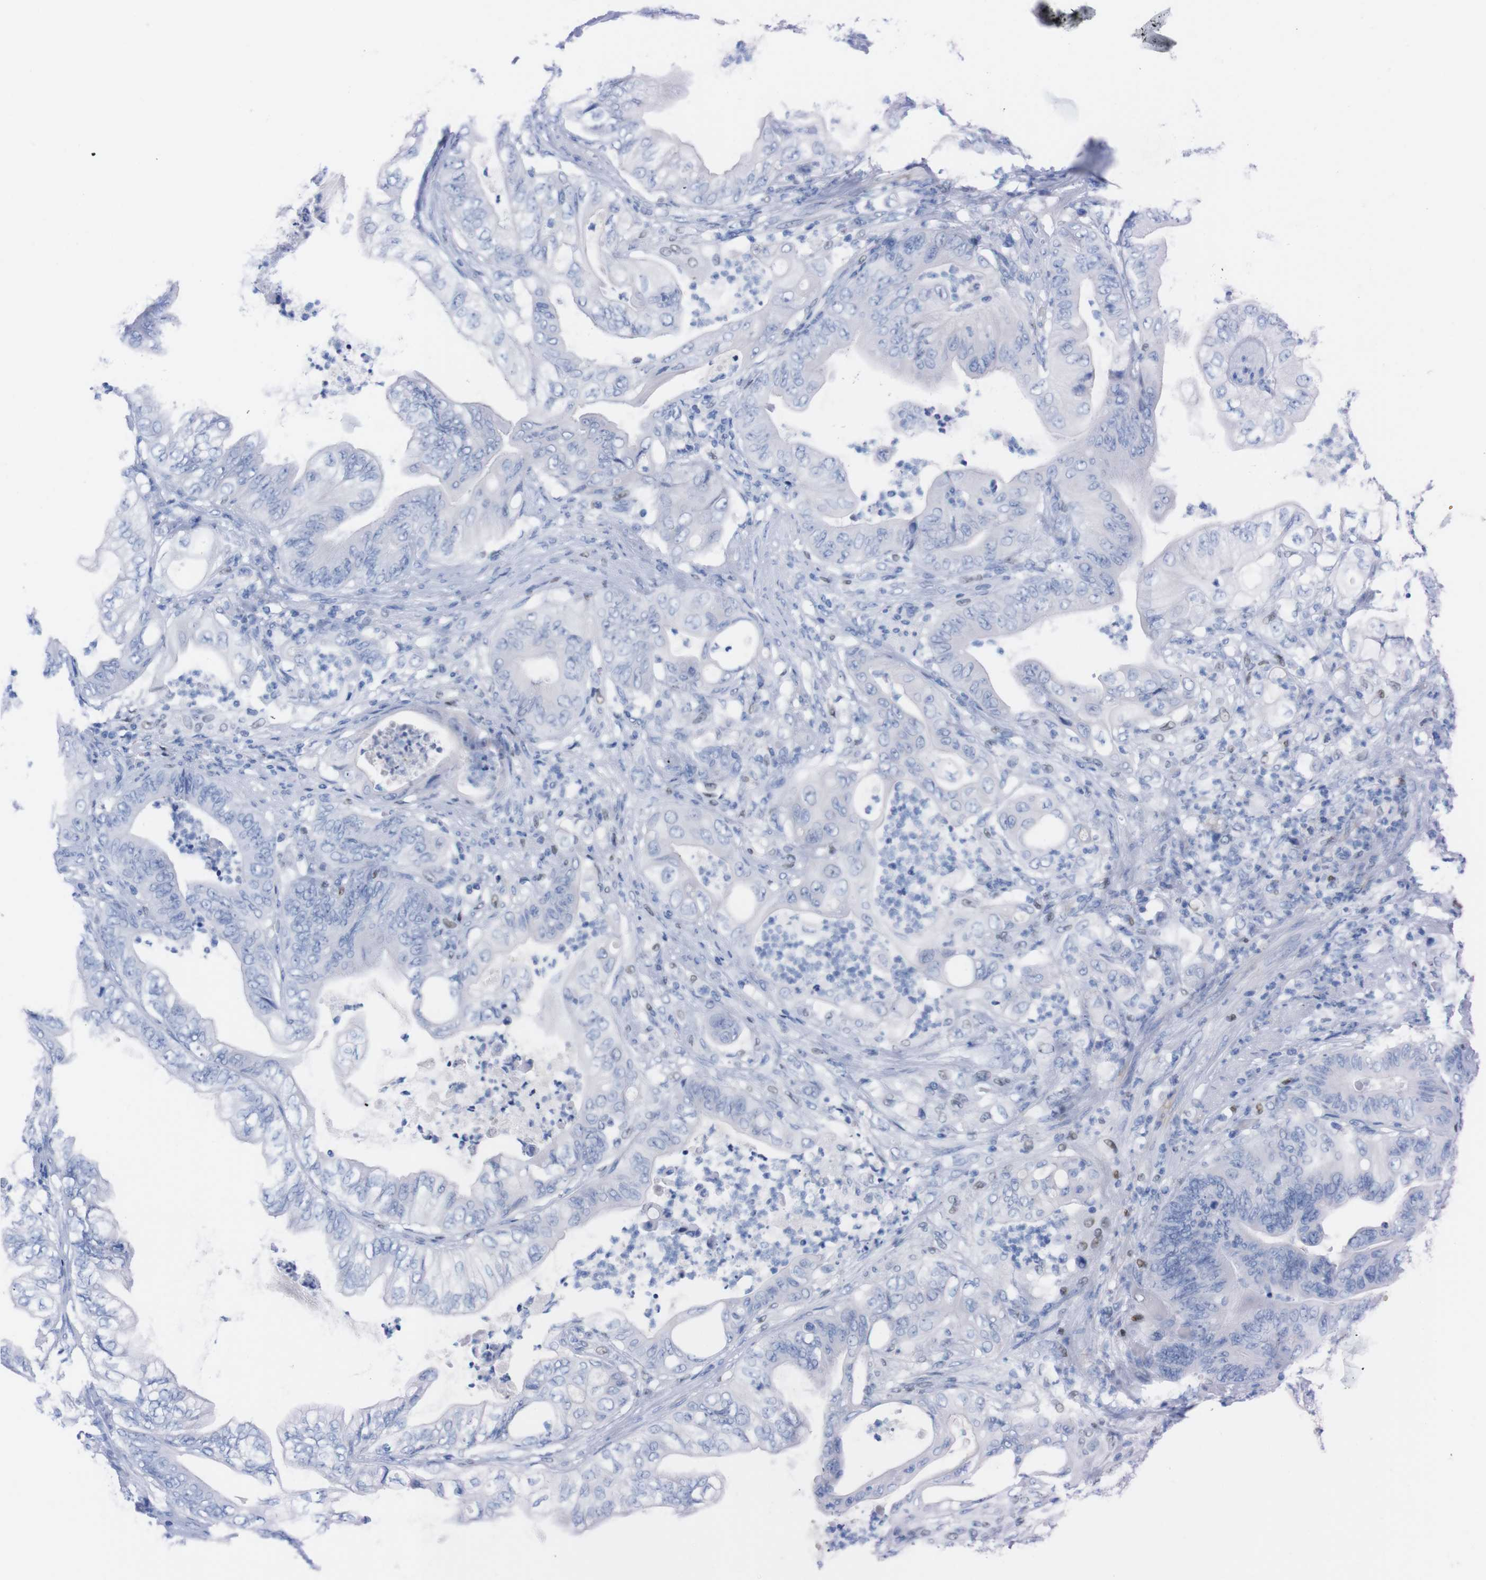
{"staining": {"intensity": "negative", "quantity": "none", "location": "none"}, "tissue": "stomach cancer", "cell_type": "Tumor cells", "image_type": "cancer", "snomed": [{"axis": "morphology", "description": "Adenocarcinoma, NOS"}, {"axis": "topography", "description": "Stomach"}], "caption": "Tumor cells are negative for brown protein staining in stomach cancer (adenocarcinoma).", "gene": "P2RY12", "patient": {"sex": "female", "age": 73}}